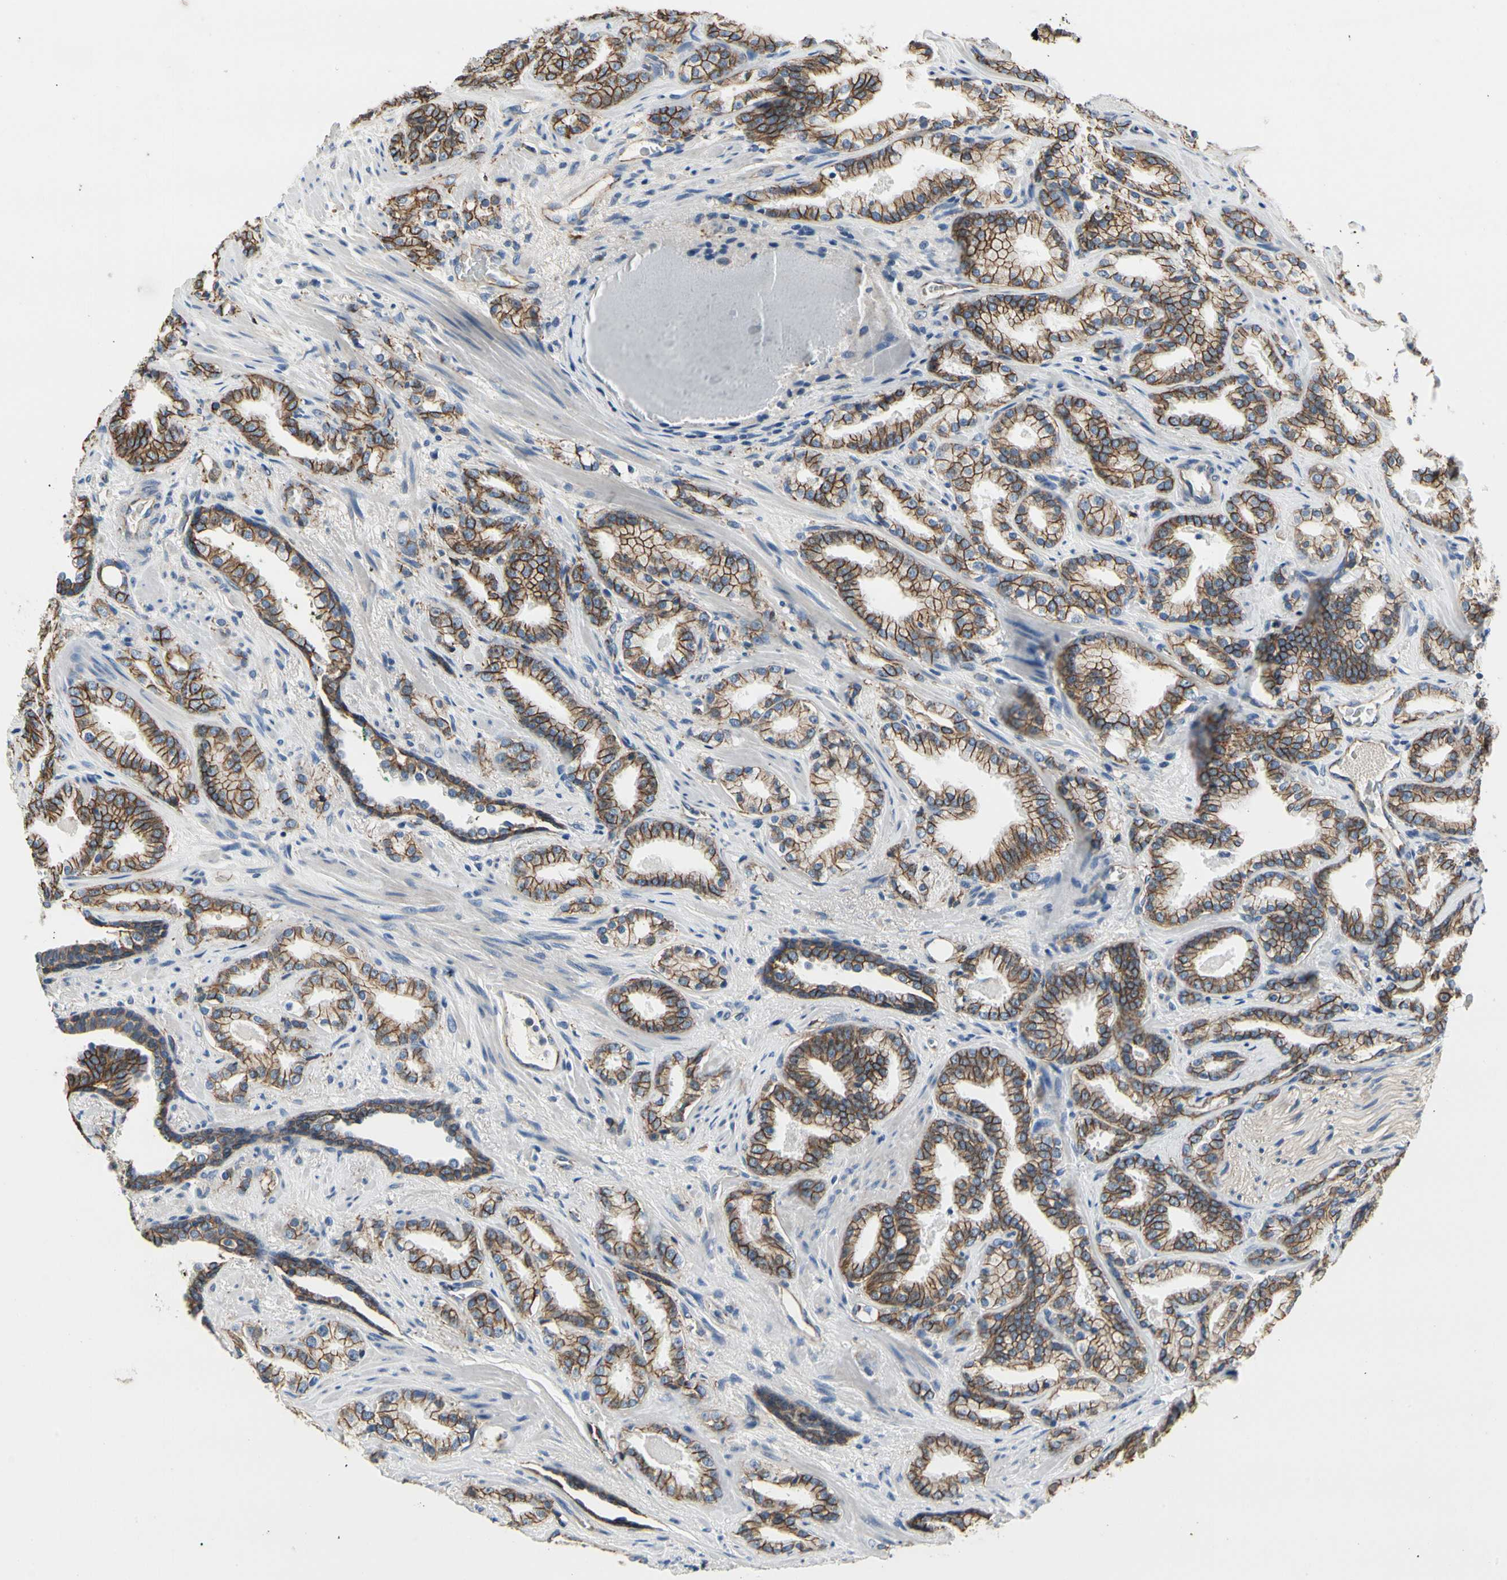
{"staining": {"intensity": "moderate", "quantity": "25%-75%", "location": "cytoplasmic/membranous"}, "tissue": "prostate cancer", "cell_type": "Tumor cells", "image_type": "cancer", "snomed": [{"axis": "morphology", "description": "Adenocarcinoma, Low grade"}, {"axis": "topography", "description": "Prostate"}], "caption": "An IHC micrograph of tumor tissue is shown. Protein staining in brown shows moderate cytoplasmic/membranous positivity in prostate adenocarcinoma (low-grade) within tumor cells. Using DAB (3,3'-diaminobenzidine) (brown) and hematoxylin (blue) stains, captured at high magnification using brightfield microscopy.", "gene": "LGR6", "patient": {"sex": "male", "age": 63}}